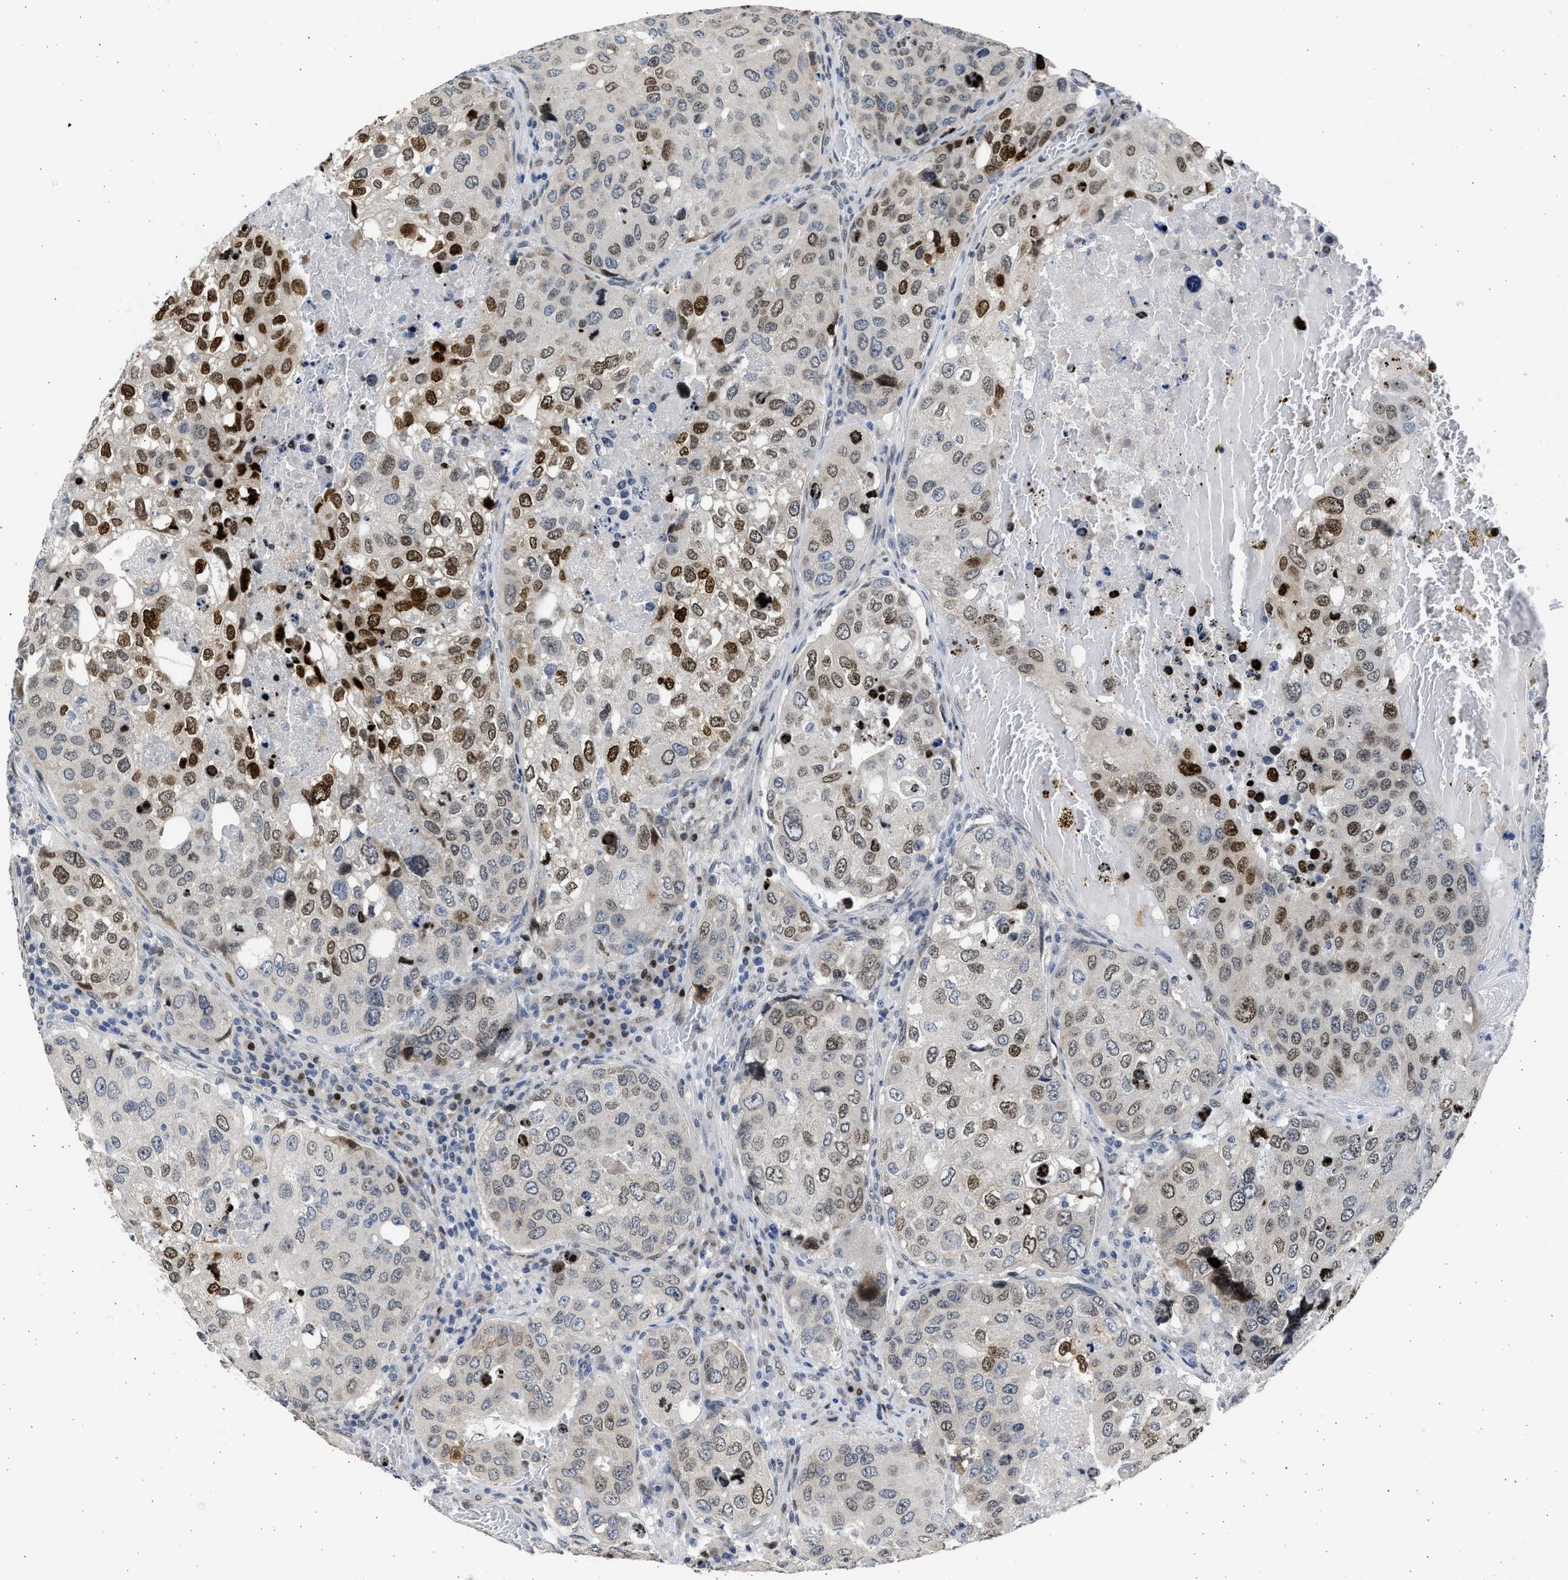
{"staining": {"intensity": "strong", "quantity": "25%-75%", "location": "nuclear"}, "tissue": "urothelial cancer", "cell_type": "Tumor cells", "image_type": "cancer", "snomed": [{"axis": "morphology", "description": "Urothelial carcinoma, High grade"}, {"axis": "topography", "description": "Lymph node"}, {"axis": "topography", "description": "Urinary bladder"}], "caption": "This histopathology image exhibits urothelial cancer stained with immunohistochemistry (IHC) to label a protein in brown. The nuclear of tumor cells show strong positivity for the protein. Nuclei are counter-stained blue.", "gene": "HMGN3", "patient": {"sex": "male", "age": 51}}